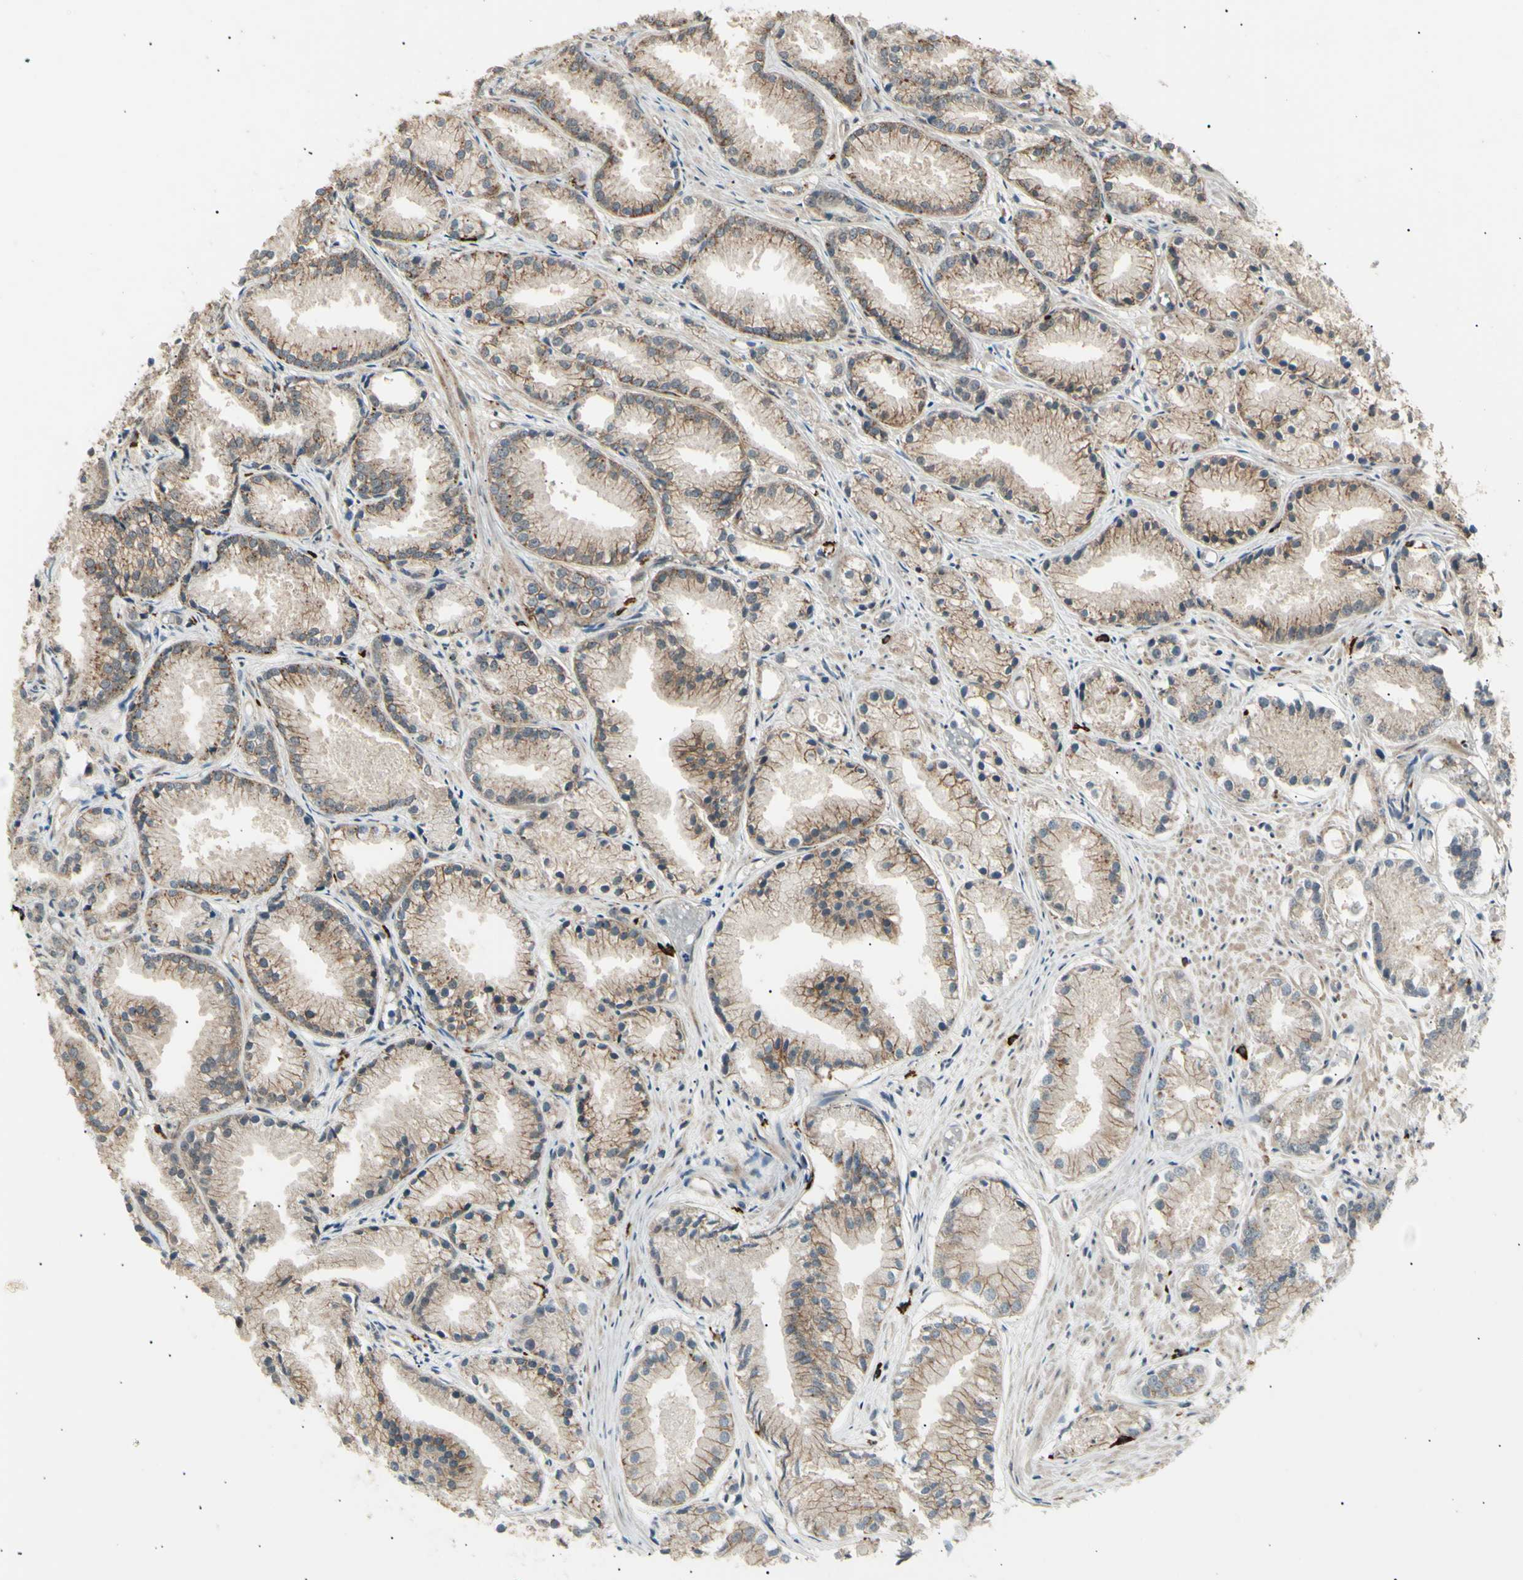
{"staining": {"intensity": "weak", "quantity": "25%-75%", "location": "cytoplasmic/membranous"}, "tissue": "prostate cancer", "cell_type": "Tumor cells", "image_type": "cancer", "snomed": [{"axis": "morphology", "description": "Adenocarcinoma, Low grade"}, {"axis": "topography", "description": "Prostate"}], "caption": "Protein analysis of prostate low-grade adenocarcinoma tissue demonstrates weak cytoplasmic/membranous positivity in approximately 25%-75% of tumor cells.", "gene": "NUAK2", "patient": {"sex": "male", "age": 72}}